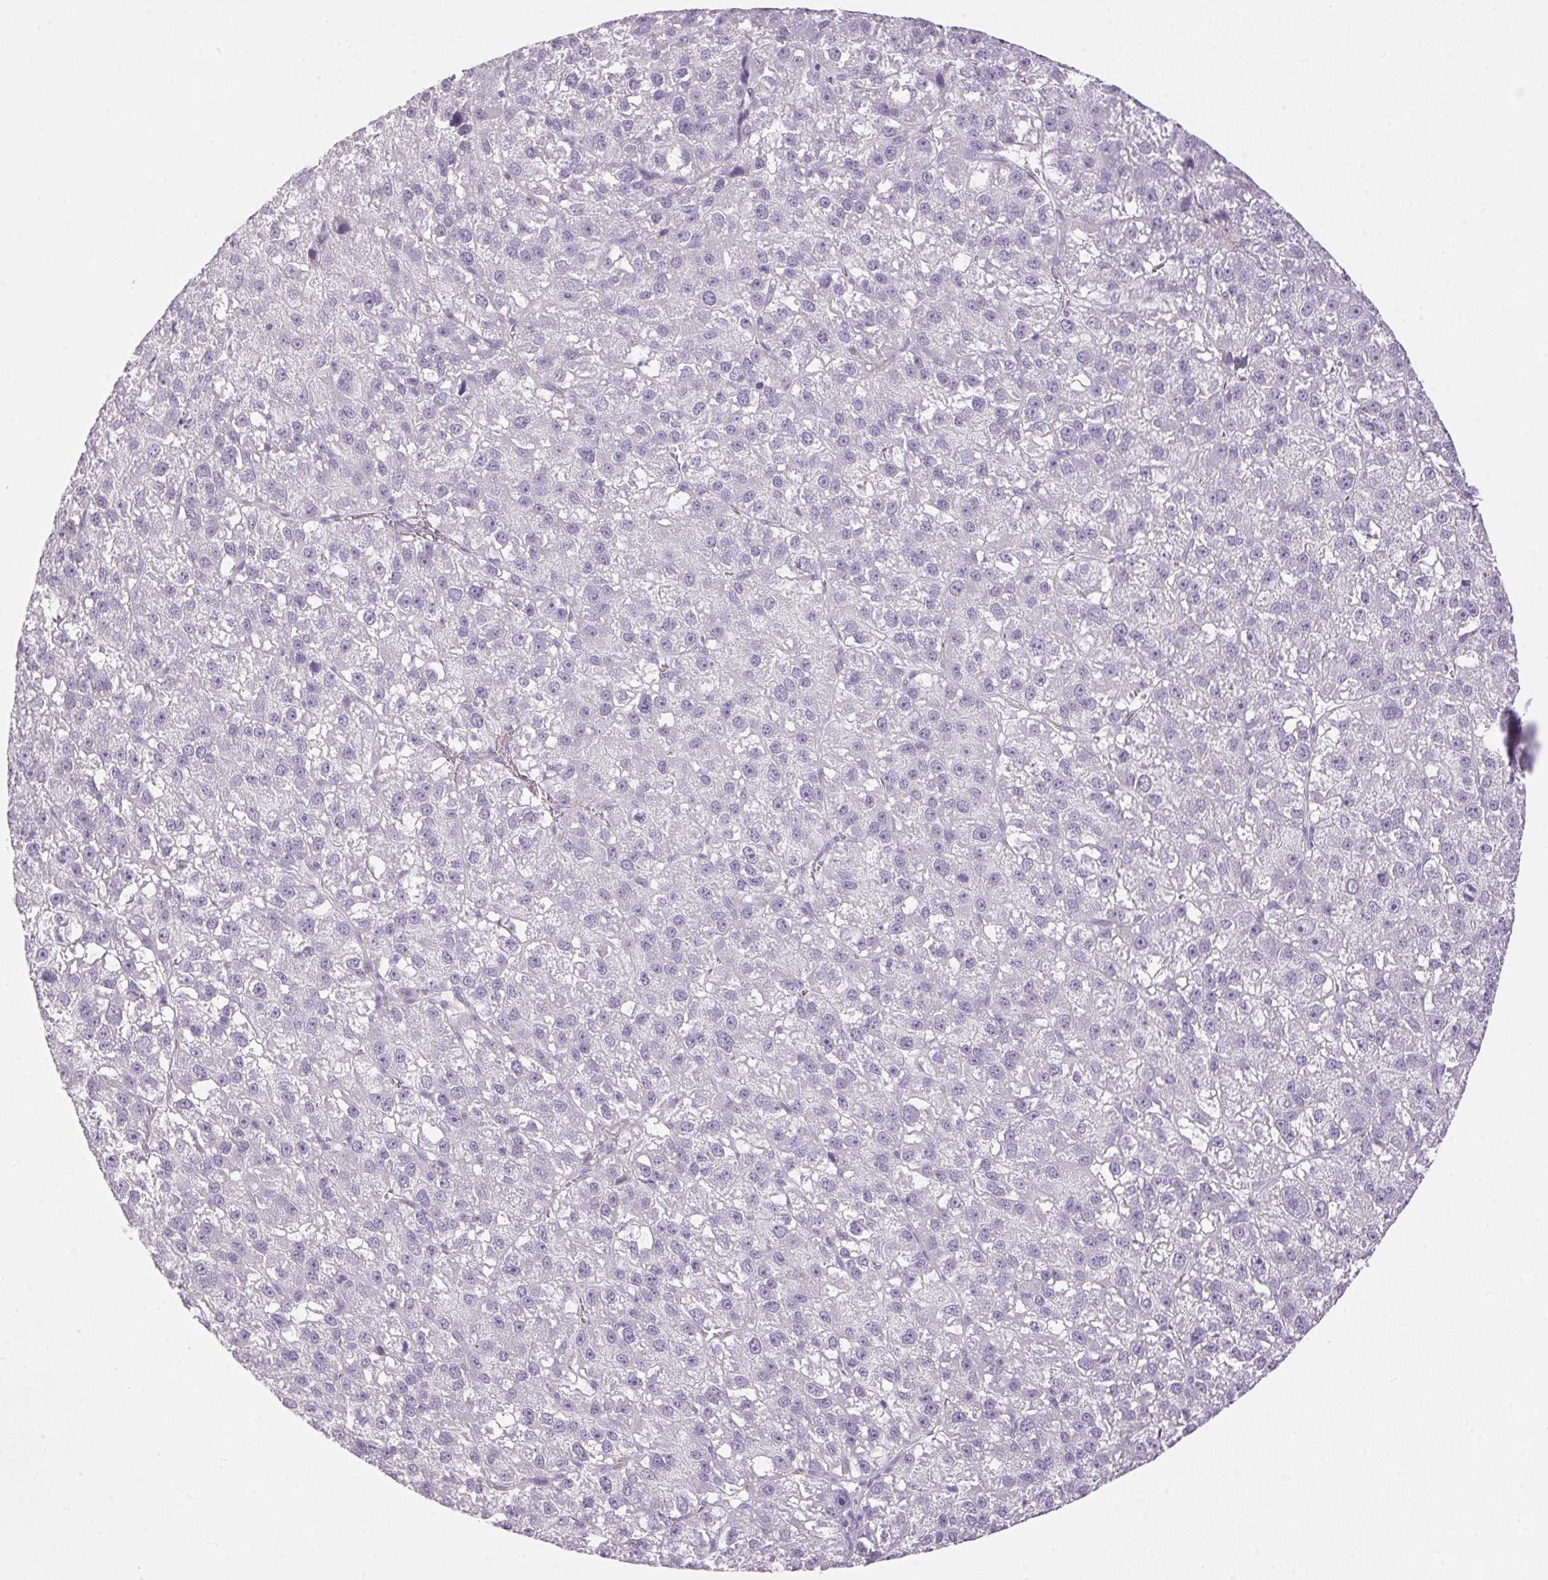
{"staining": {"intensity": "negative", "quantity": "none", "location": "none"}, "tissue": "liver cancer", "cell_type": "Tumor cells", "image_type": "cancer", "snomed": [{"axis": "morphology", "description": "Carcinoma, Hepatocellular, NOS"}, {"axis": "topography", "description": "Liver"}], "caption": "Immunohistochemical staining of human liver cancer displays no significant staining in tumor cells.", "gene": "CADPS", "patient": {"sex": "female", "age": 70}}